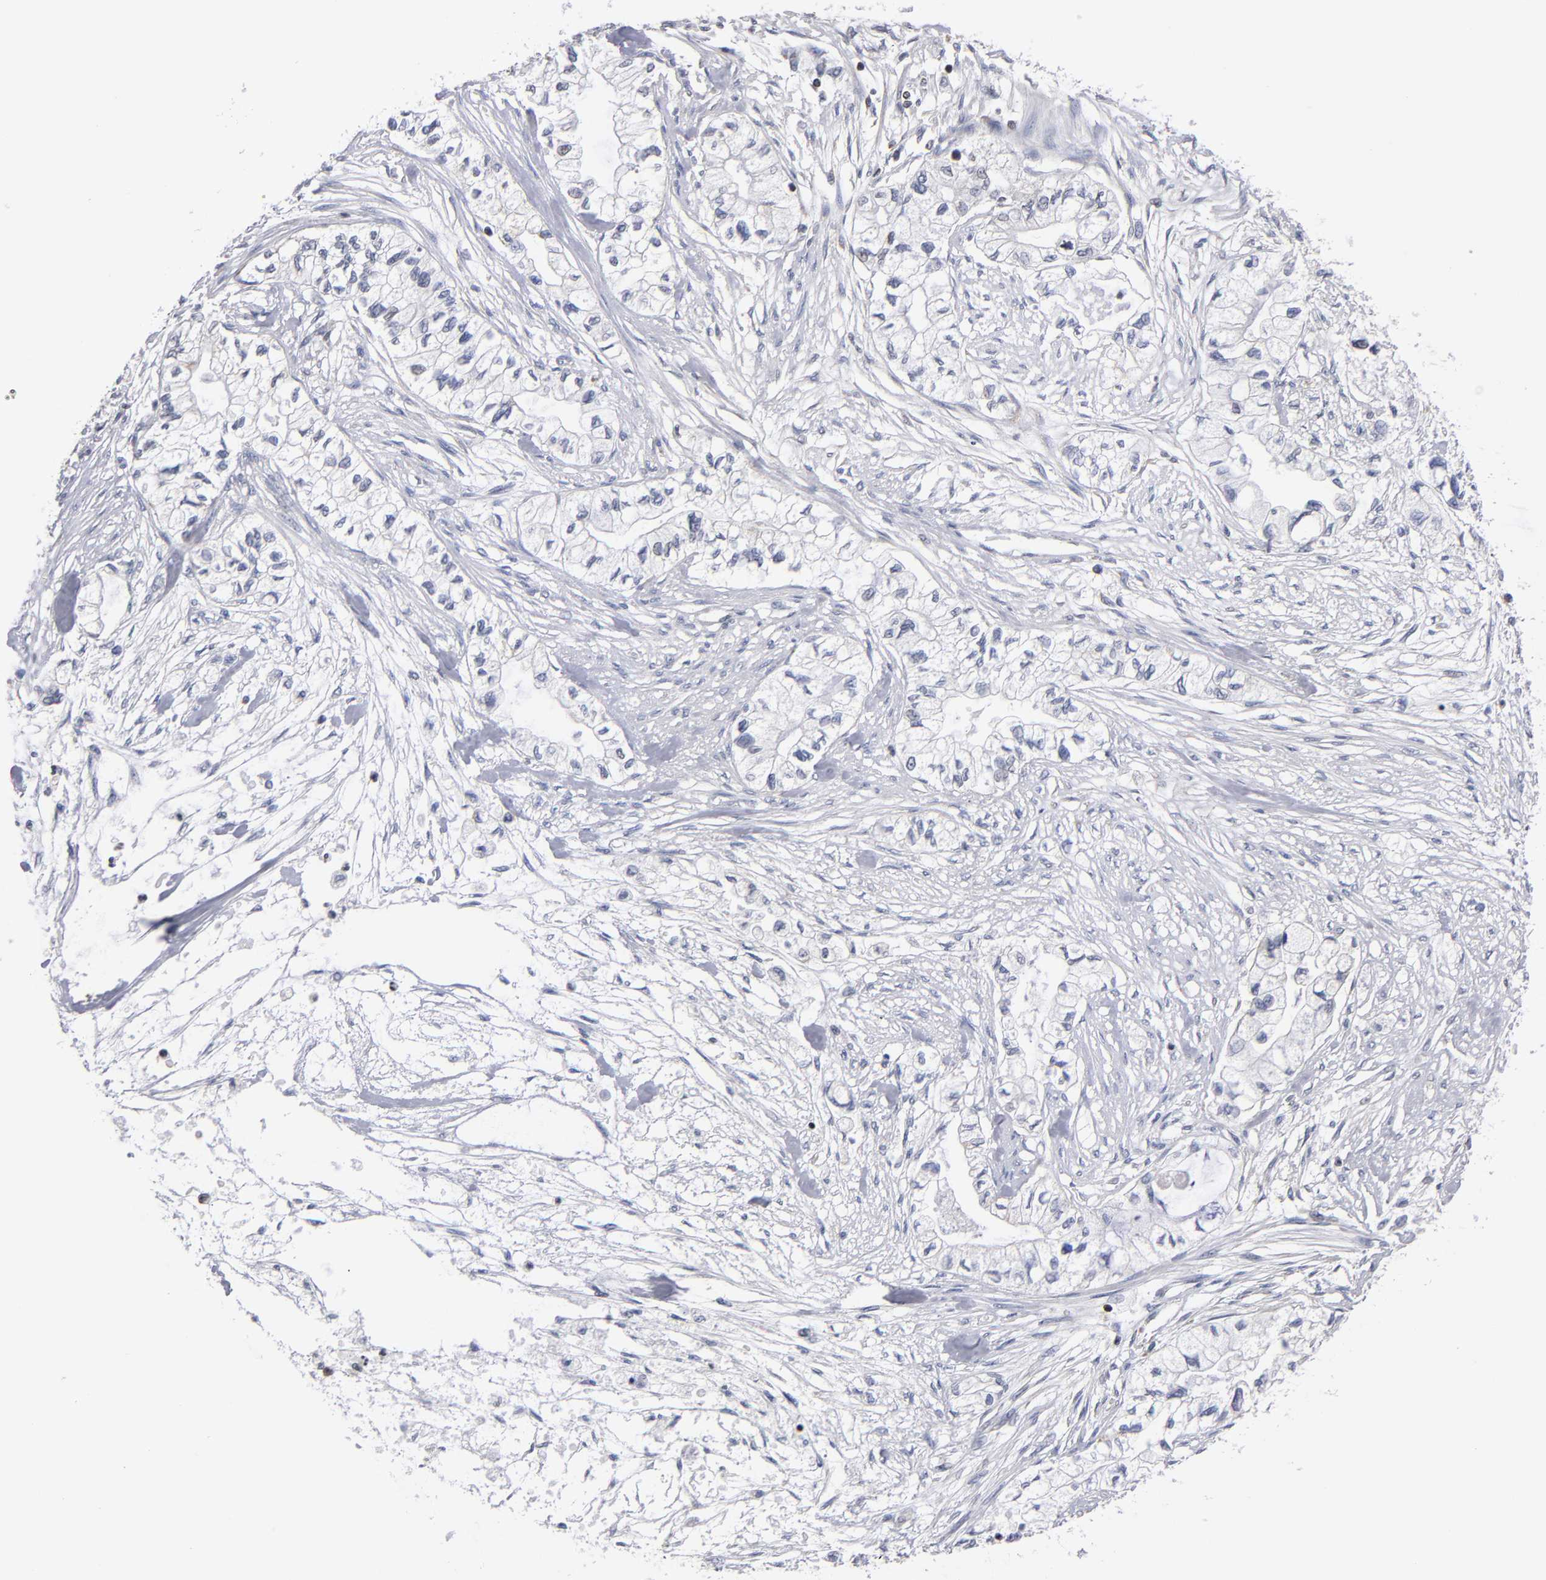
{"staining": {"intensity": "negative", "quantity": "none", "location": "none"}, "tissue": "pancreatic cancer", "cell_type": "Tumor cells", "image_type": "cancer", "snomed": [{"axis": "morphology", "description": "Adenocarcinoma, NOS"}, {"axis": "topography", "description": "Pancreas"}], "caption": "There is no significant positivity in tumor cells of pancreatic adenocarcinoma.", "gene": "ODF2", "patient": {"sex": "male", "age": 79}}